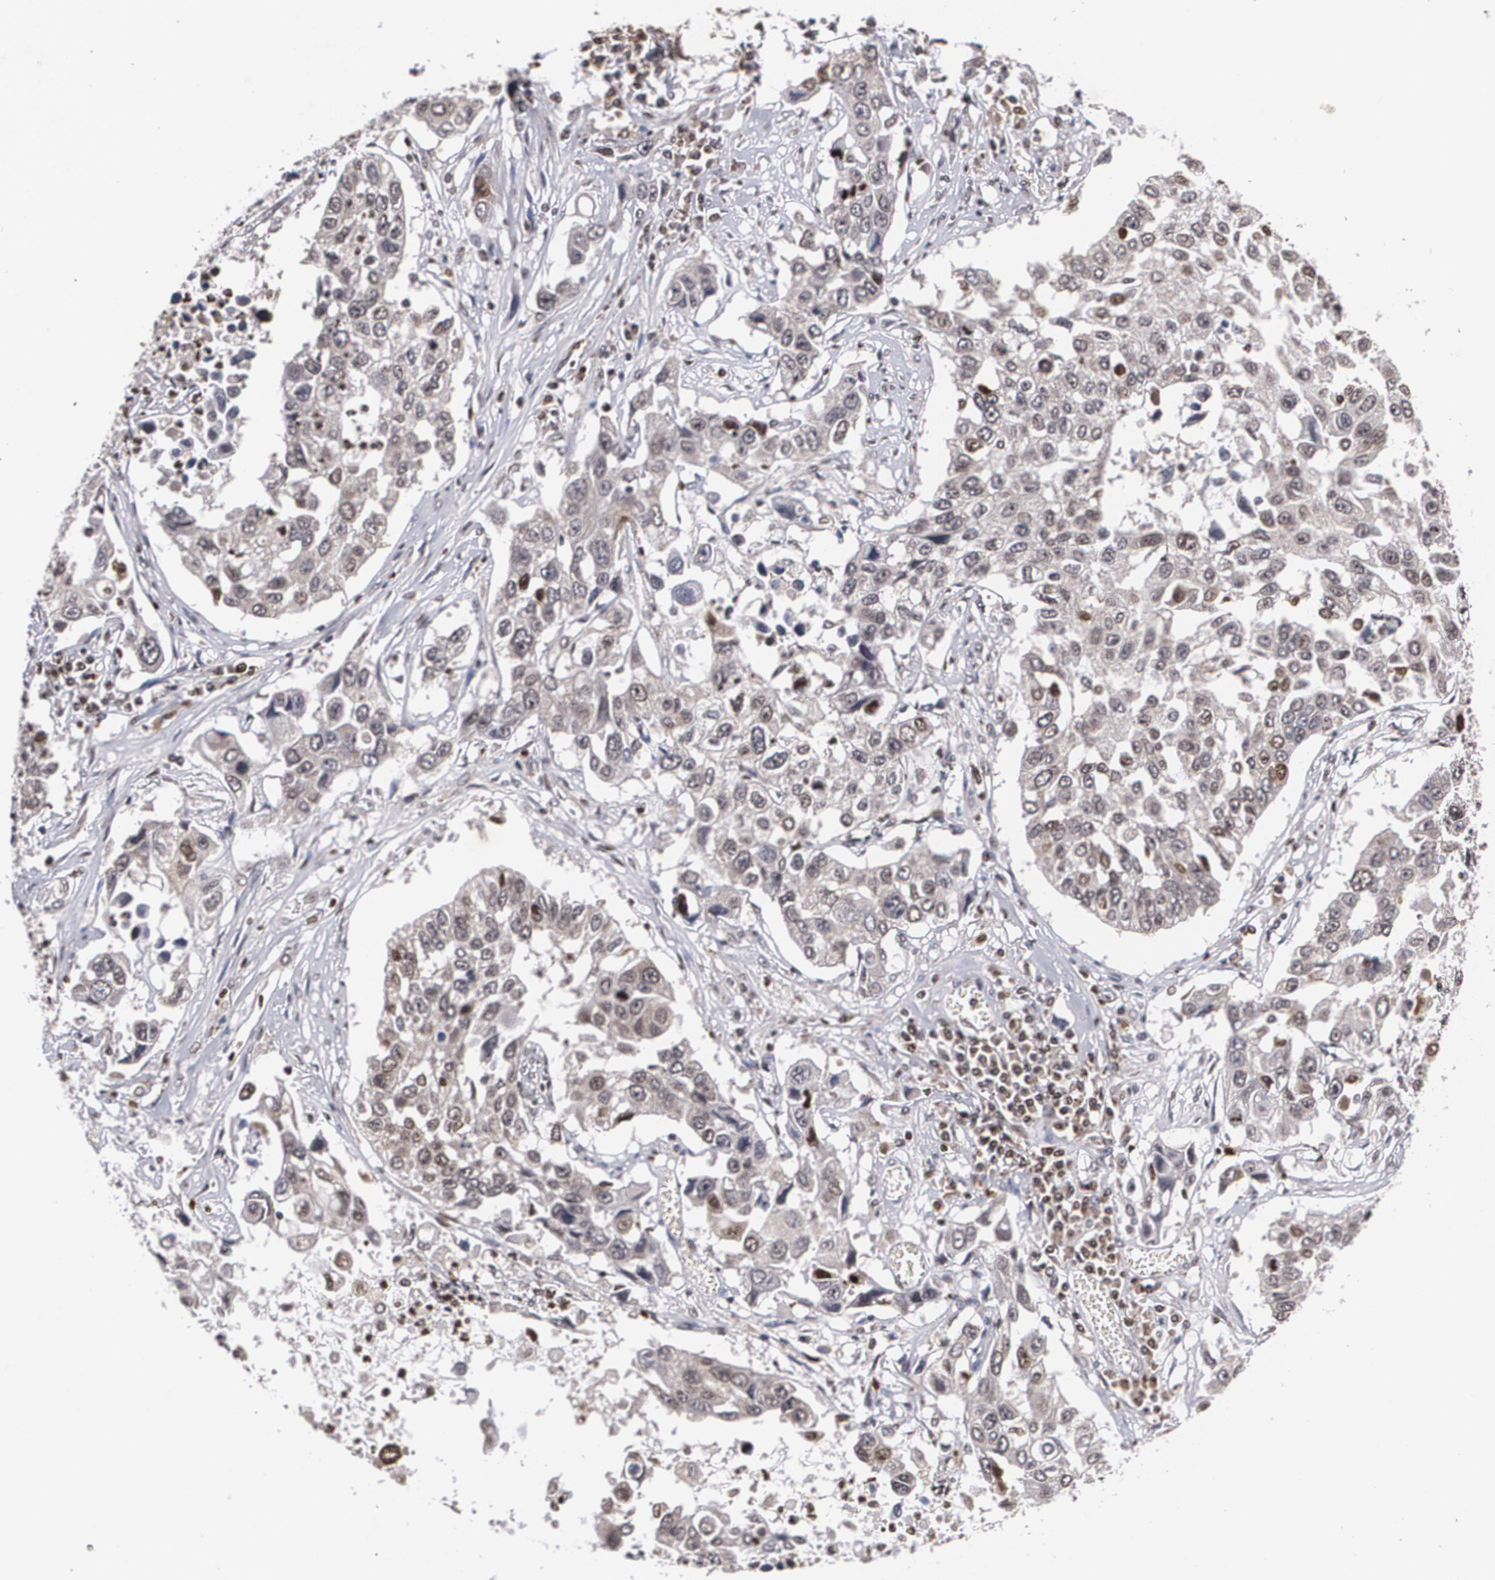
{"staining": {"intensity": "moderate", "quantity": "<25%", "location": "cytoplasmic/membranous,nuclear"}, "tissue": "lung cancer", "cell_type": "Tumor cells", "image_type": "cancer", "snomed": [{"axis": "morphology", "description": "Squamous cell carcinoma, NOS"}, {"axis": "topography", "description": "Lung"}], "caption": "Lung squamous cell carcinoma tissue demonstrates moderate cytoplasmic/membranous and nuclear staining in about <25% of tumor cells, visualized by immunohistochemistry.", "gene": "MVP", "patient": {"sex": "male", "age": 71}}